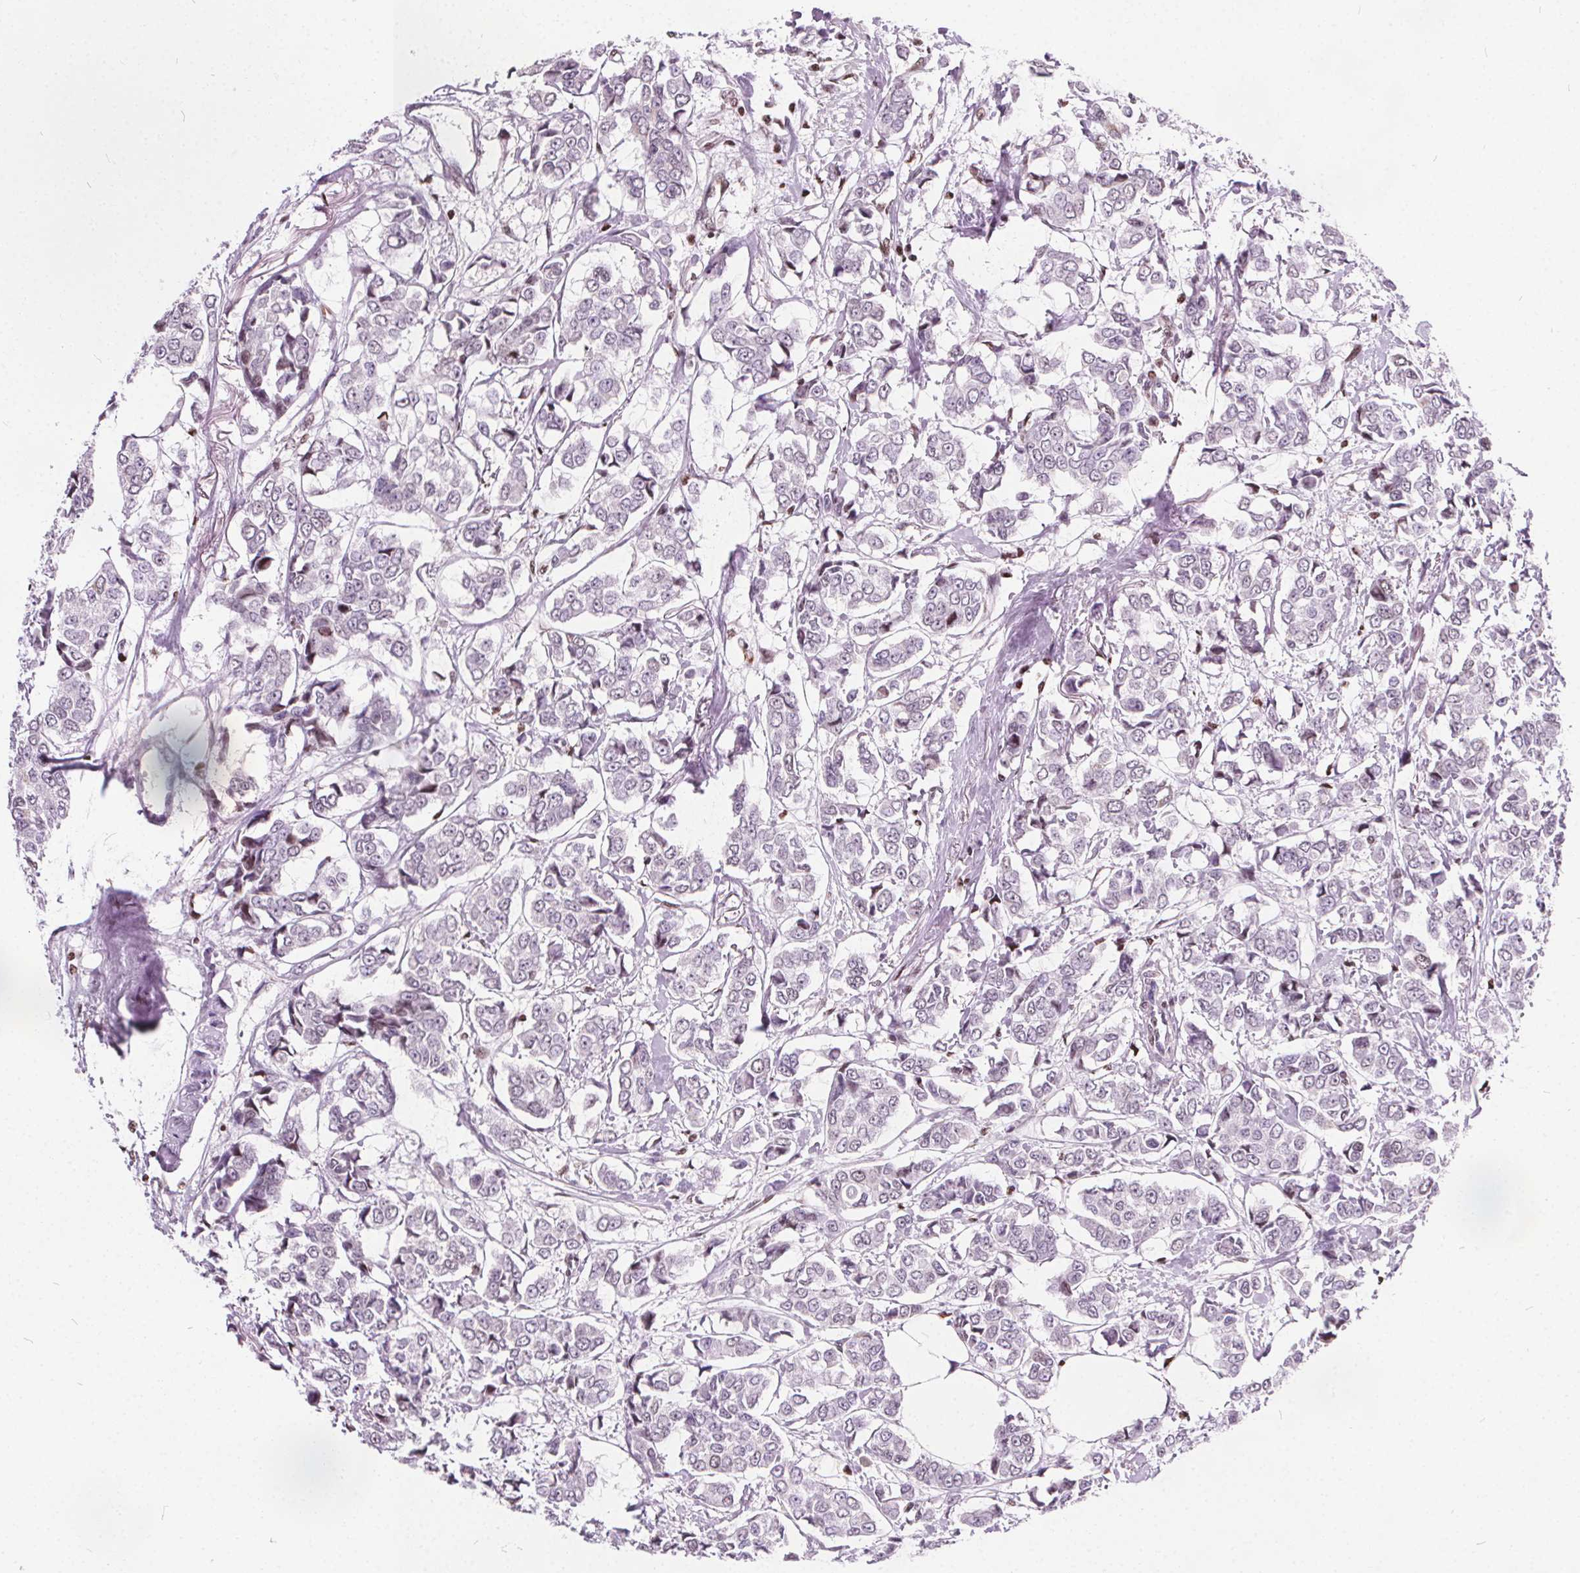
{"staining": {"intensity": "negative", "quantity": "none", "location": "none"}, "tissue": "breast cancer", "cell_type": "Tumor cells", "image_type": "cancer", "snomed": [{"axis": "morphology", "description": "Duct carcinoma"}, {"axis": "topography", "description": "Breast"}], "caption": "The IHC photomicrograph has no significant staining in tumor cells of breast cancer (intraductal carcinoma) tissue. (DAB IHC, high magnification).", "gene": "ISLR2", "patient": {"sex": "female", "age": 94}}